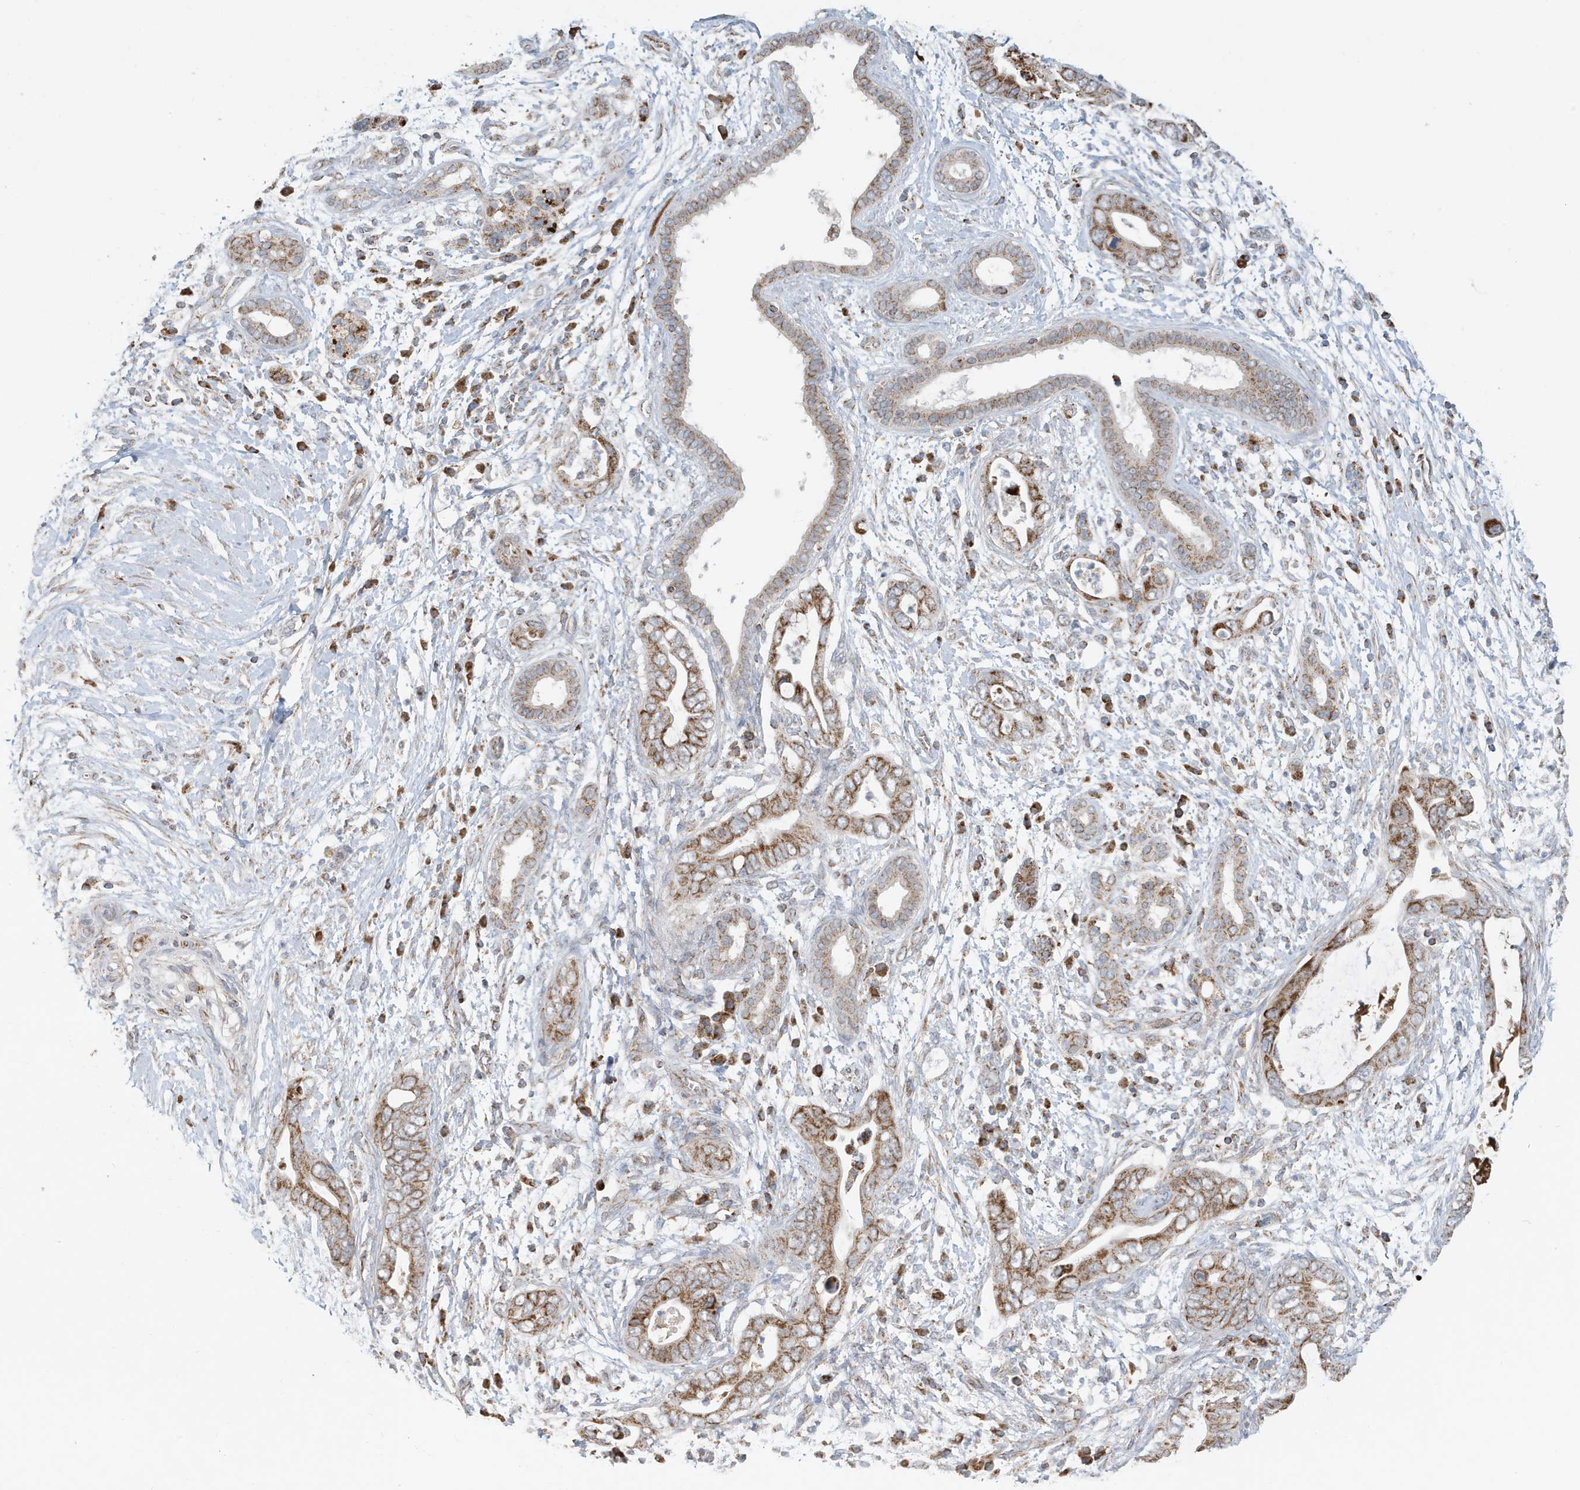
{"staining": {"intensity": "moderate", "quantity": ">75%", "location": "cytoplasmic/membranous"}, "tissue": "pancreatic cancer", "cell_type": "Tumor cells", "image_type": "cancer", "snomed": [{"axis": "morphology", "description": "Adenocarcinoma, NOS"}, {"axis": "topography", "description": "Pancreas"}], "caption": "Protein analysis of adenocarcinoma (pancreatic) tissue displays moderate cytoplasmic/membranous expression in about >75% of tumor cells. (DAB (3,3'-diaminobenzidine) IHC with brightfield microscopy, high magnification).", "gene": "MAN1A1", "patient": {"sex": "male", "age": 75}}